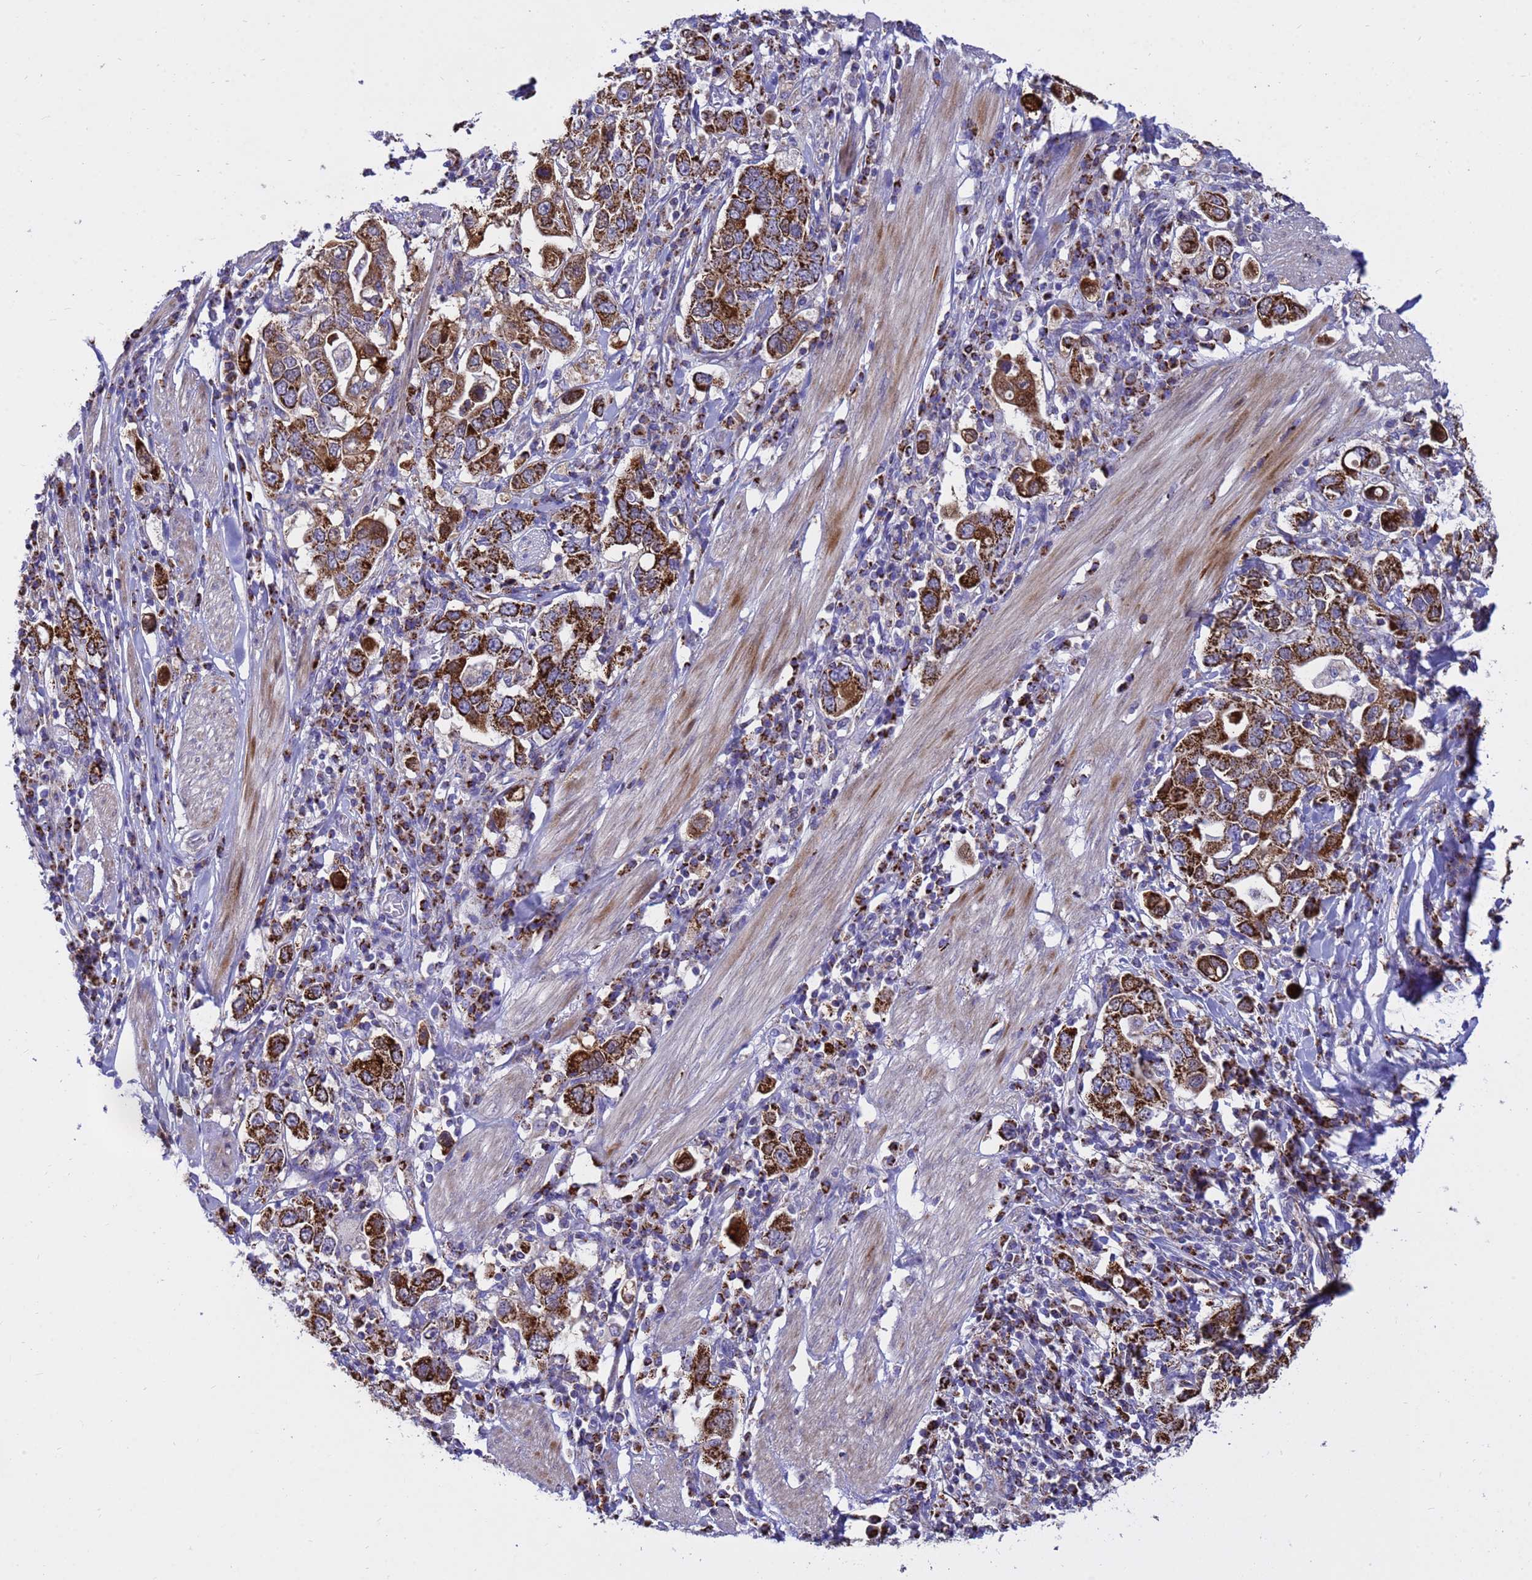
{"staining": {"intensity": "strong", "quantity": ">75%", "location": "cytoplasmic/membranous"}, "tissue": "stomach cancer", "cell_type": "Tumor cells", "image_type": "cancer", "snomed": [{"axis": "morphology", "description": "Adenocarcinoma, NOS"}, {"axis": "topography", "description": "Stomach, upper"}], "caption": "A high-resolution photomicrograph shows immunohistochemistry (IHC) staining of stomach cancer, which demonstrates strong cytoplasmic/membranous expression in approximately >75% of tumor cells.", "gene": "TUBGCP3", "patient": {"sex": "male", "age": 62}}